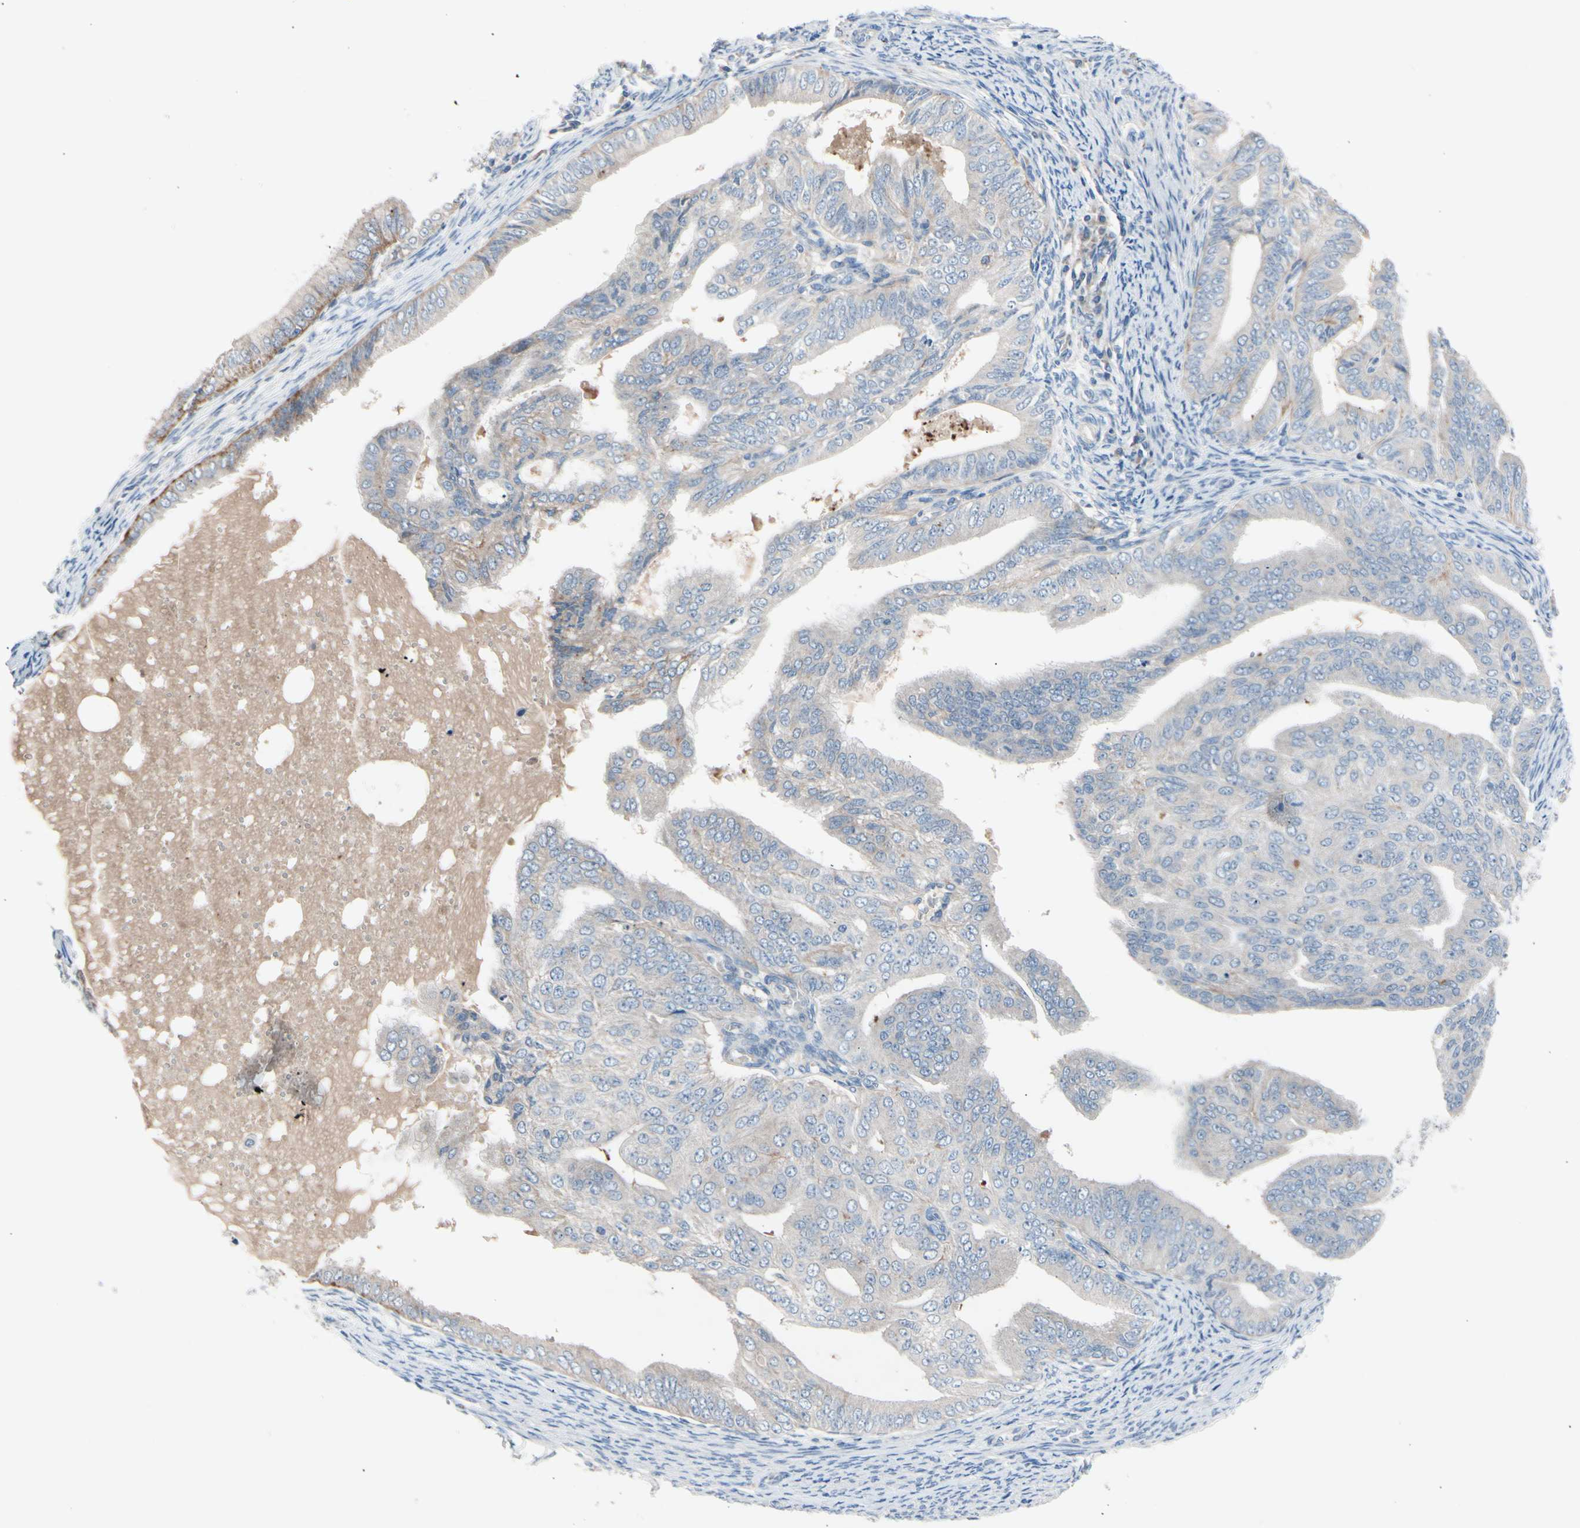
{"staining": {"intensity": "weak", "quantity": "<25%", "location": "cytoplasmic/membranous"}, "tissue": "endometrial cancer", "cell_type": "Tumor cells", "image_type": "cancer", "snomed": [{"axis": "morphology", "description": "Adenocarcinoma, NOS"}, {"axis": "topography", "description": "Endometrium"}], "caption": "There is no significant staining in tumor cells of endometrial cancer.", "gene": "CASQ1", "patient": {"sex": "female", "age": 58}}